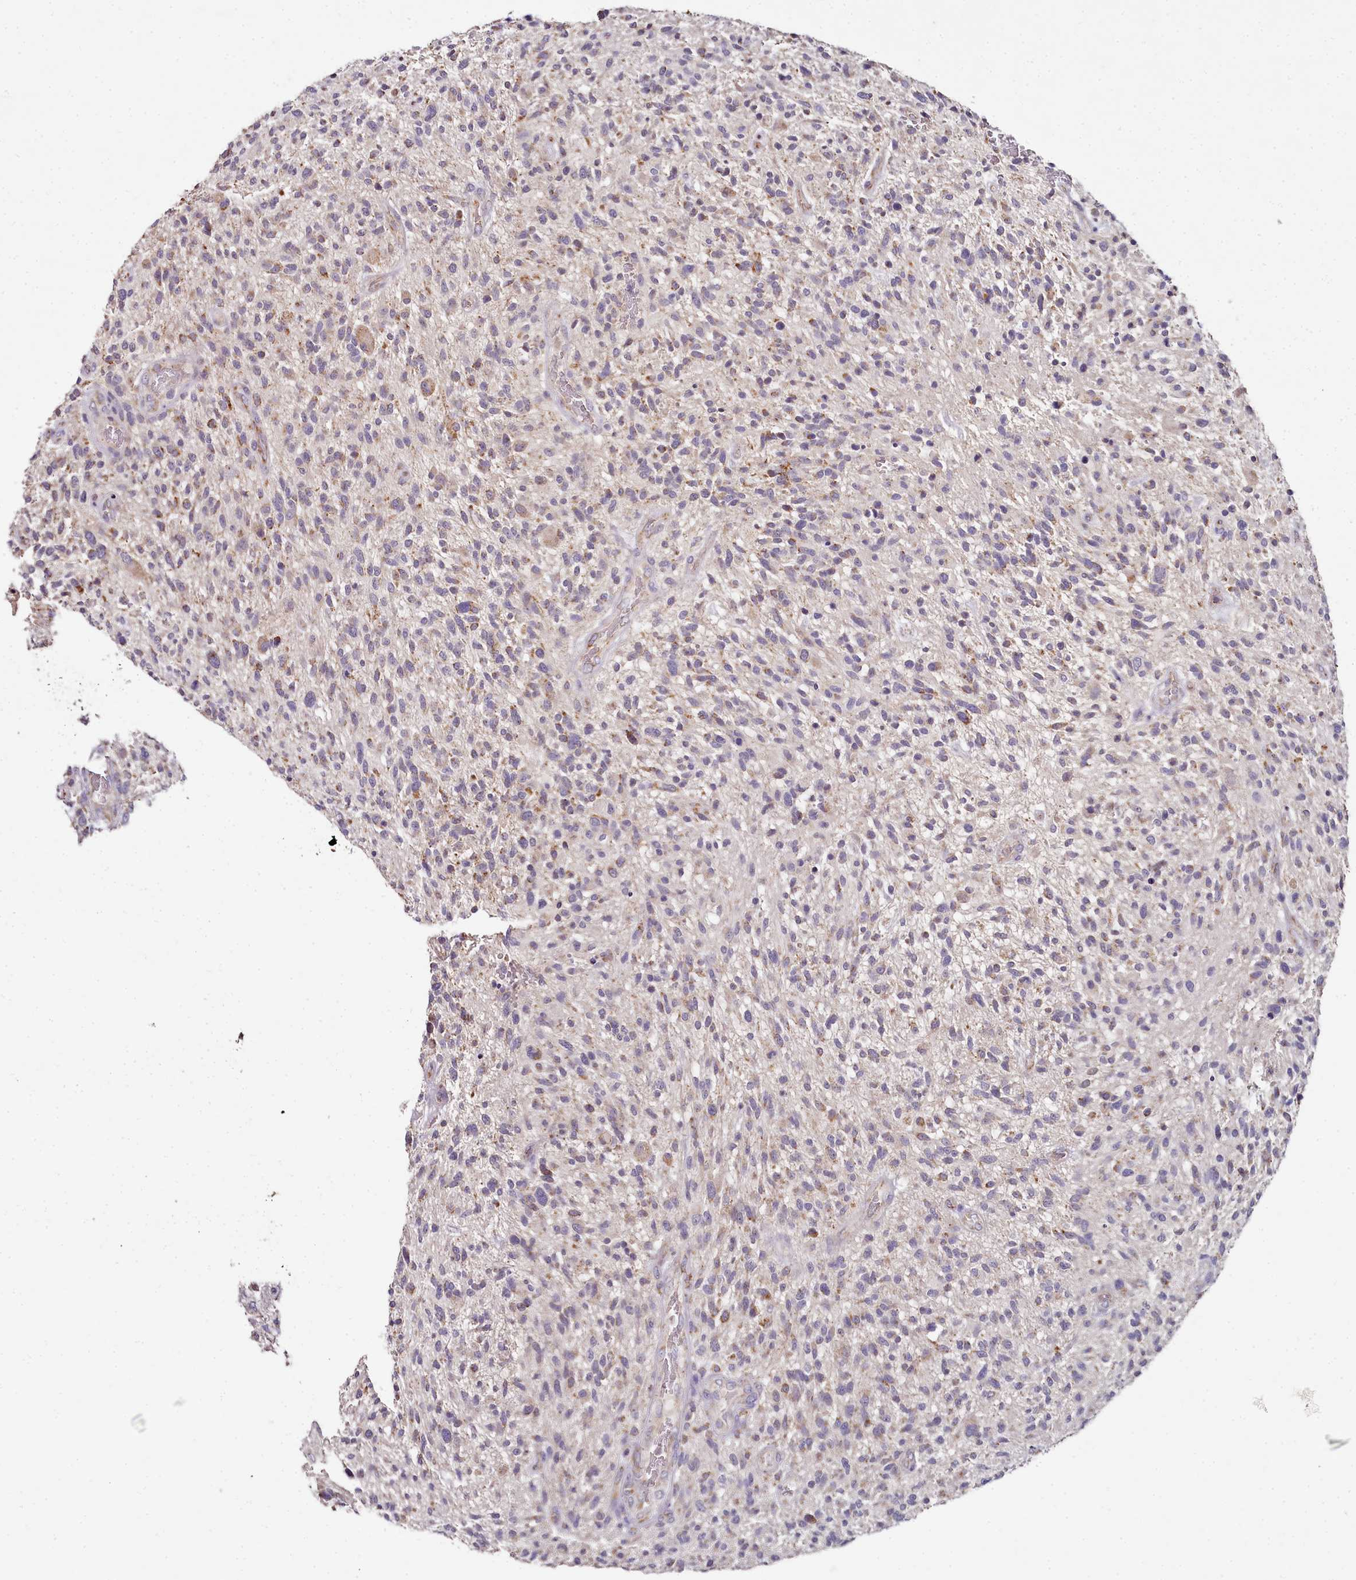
{"staining": {"intensity": "moderate", "quantity": "<25%", "location": "cytoplasmic/membranous"}, "tissue": "glioma", "cell_type": "Tumor cells", "image_type": "cancer", "snomed": [{"axis": "morphology", "description": "Glioma, malignant, High grade"}, {"axis": "topography", "description": "Brain"}], "caption": "Human malignant high-grade glioma stained for a protein (brown) displays moderate cytoplasmic/membranous positive expression in approximately <25% of tumor cells.", "gene": "ACSS1", "patient": {"sex": "male", "age": 47}}